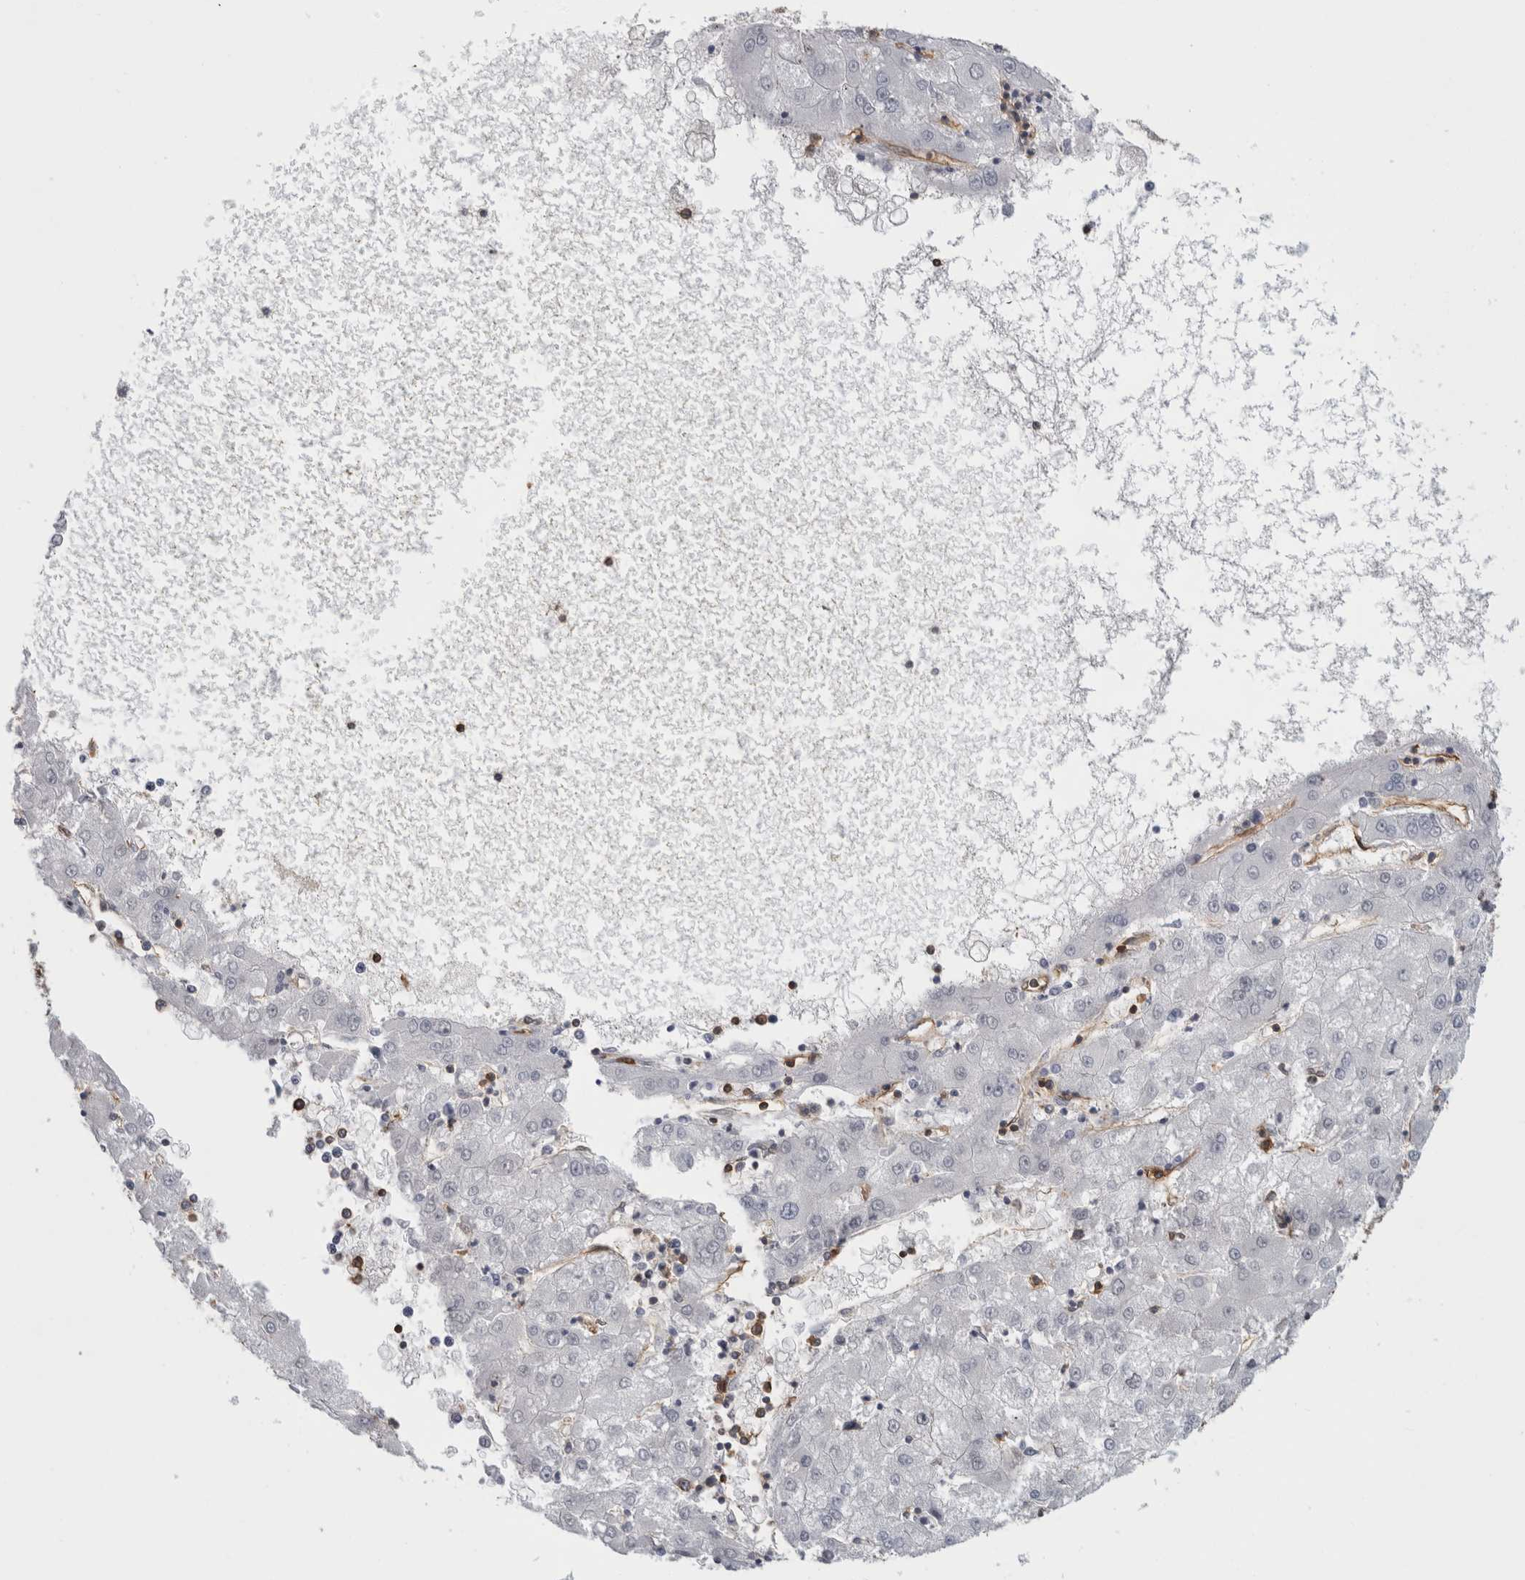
{"staining": {"intensity": "negative", "quantity": "none", "location": "none"}, "tissue": "liver cancer", "cell_type": "Tumor cells", "image_type": "cancer", "snomed": [{"axis": "morphology", "description": "Carcinoma, Hepatocellular, NOS"}, {"axis": "topography", "description": "Liver"}], "caption": "Liver cancer stained for a protein using immunohistochemistry (IHC) reveals no expression tumor cells.", "gene": "AHNAK", "patient": {"sex": "male", "age": 72}}